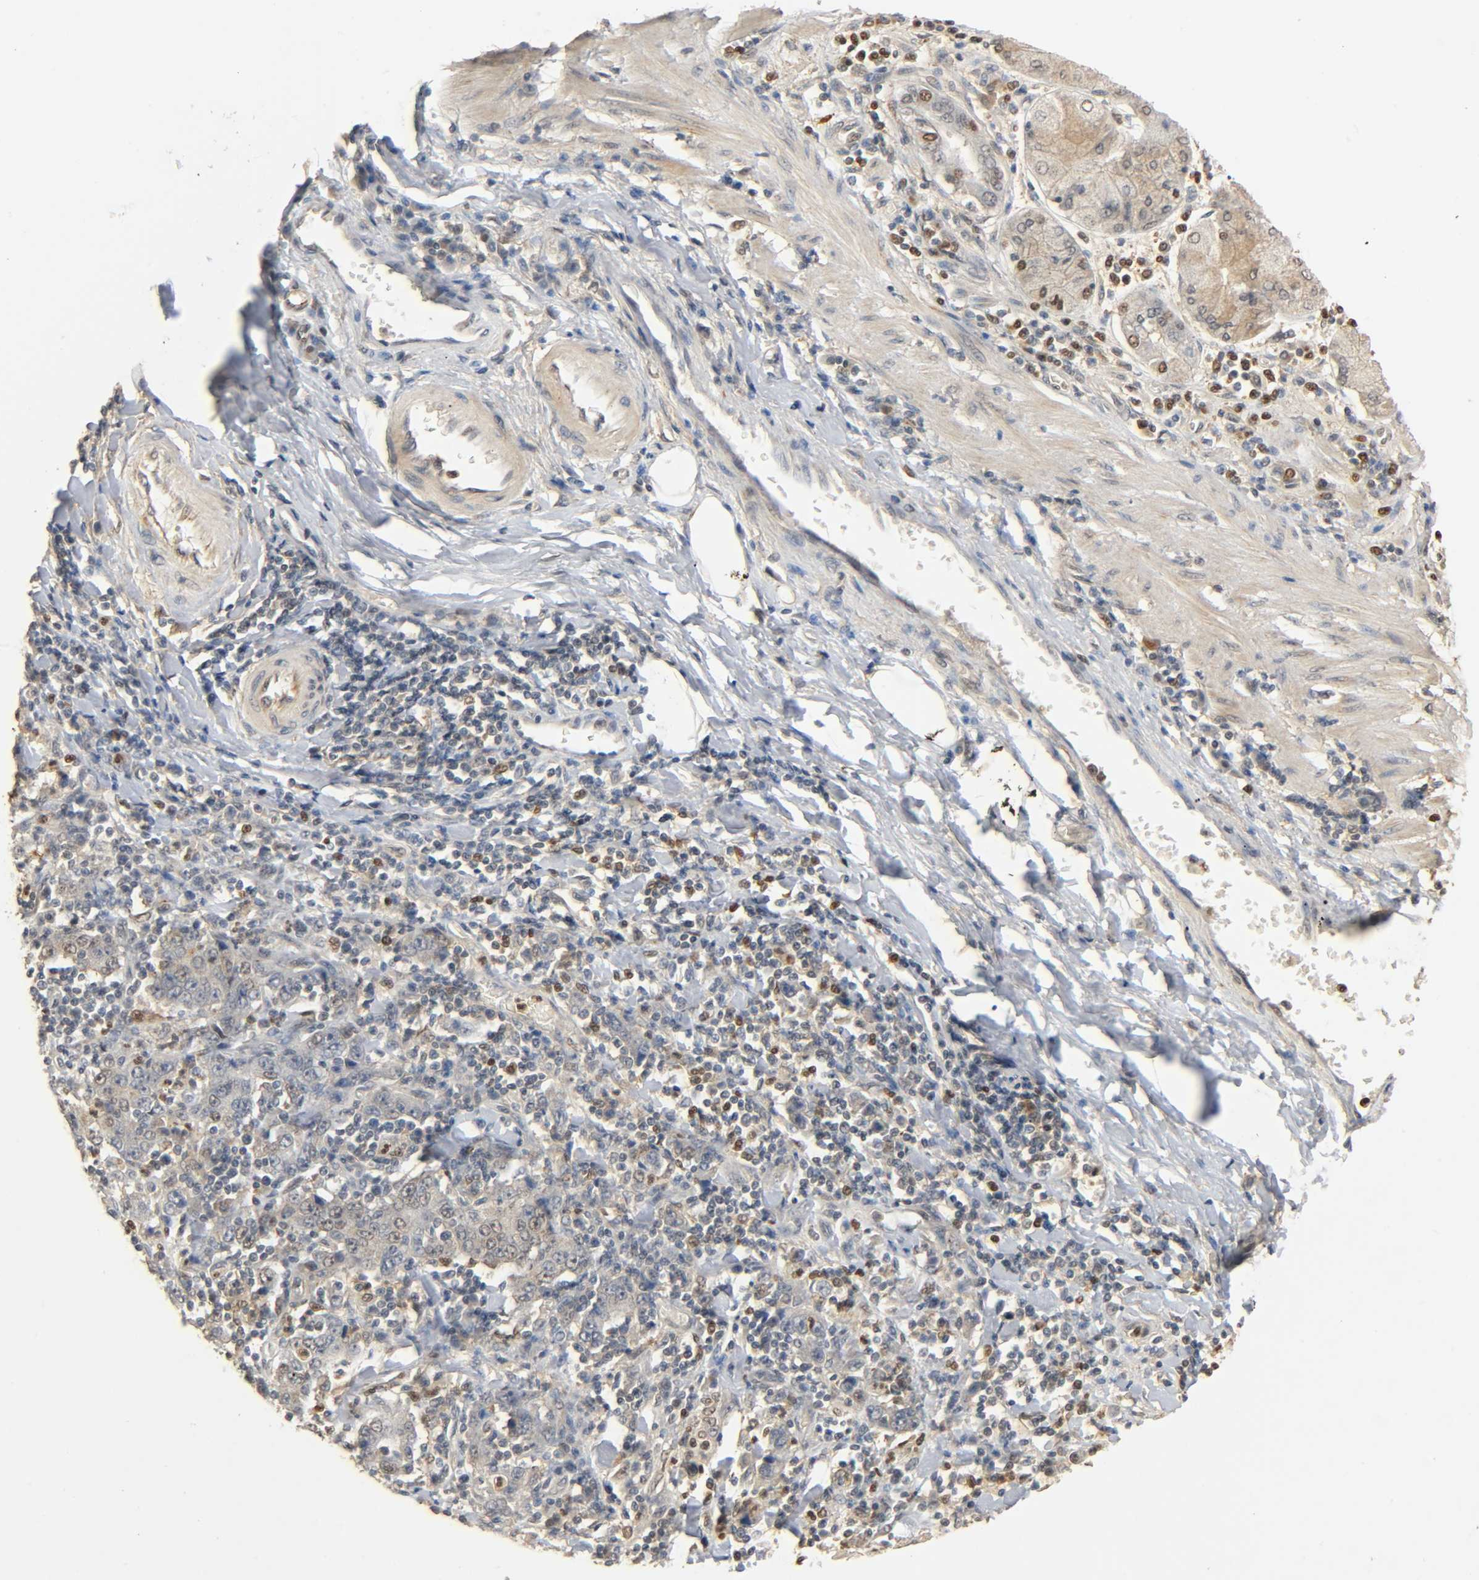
{"staining": {"intensity": "negative", "quantity": "none", "location": "none"}, "tissue": "stomach cancer", "cell_type": "Tumor cells", "image_type": "cancer", "snomed": [{"axis": "morphology", "description": "Normal tissue, NOS"}, {"axis": "morphology", "description": "Adenocarcinoma, NOS"}, {"axis": "topography", "description": "Stomach, upper"}, {"axis": "topography", "description": "Stomach"}], "caption": "This is a histopathology image of IHC staining of stomach cancer, which shows no positivity in tumor cells.", "gene": "ZFPM2", "patient": {"sex": "male", "age": 59}}